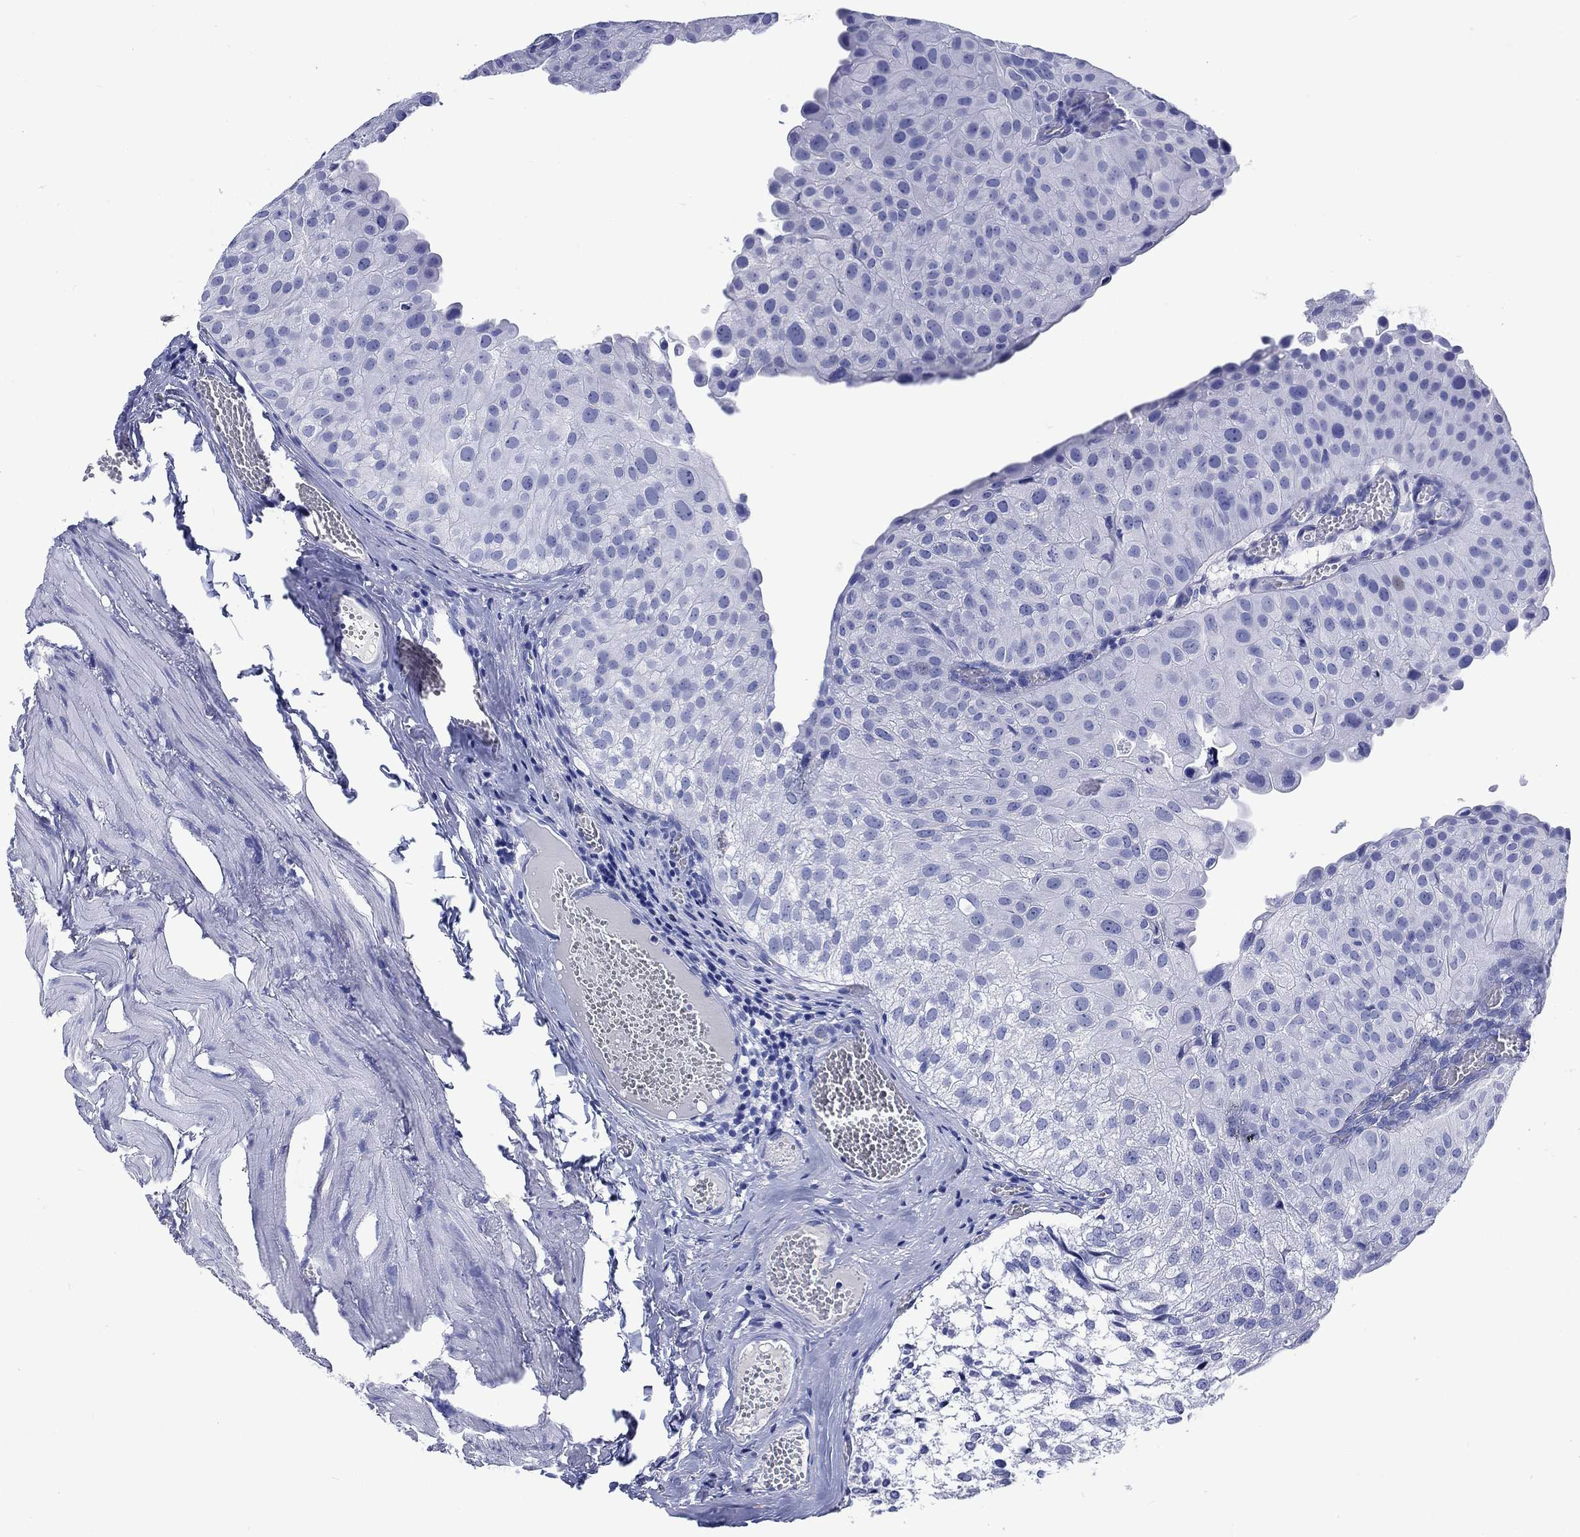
{"staining": {"intensity": "negative", "quantity": "none", "location": "none"}, "tissue": "urothelial cancer", "cell_type": "Tumor cells", "image_type": "cancer", "snomed": [{"axis": "morphology", "description": "Urothelial carcinoma, Low grade"}, {"axis": "topography", "description": "Urinary bladder"}], "caption": "Image shows no significant protein staining in tumor cells of urothelial cancer.", "gene": "CACNG3", "patient": {"sex": "female", "age": 78}}